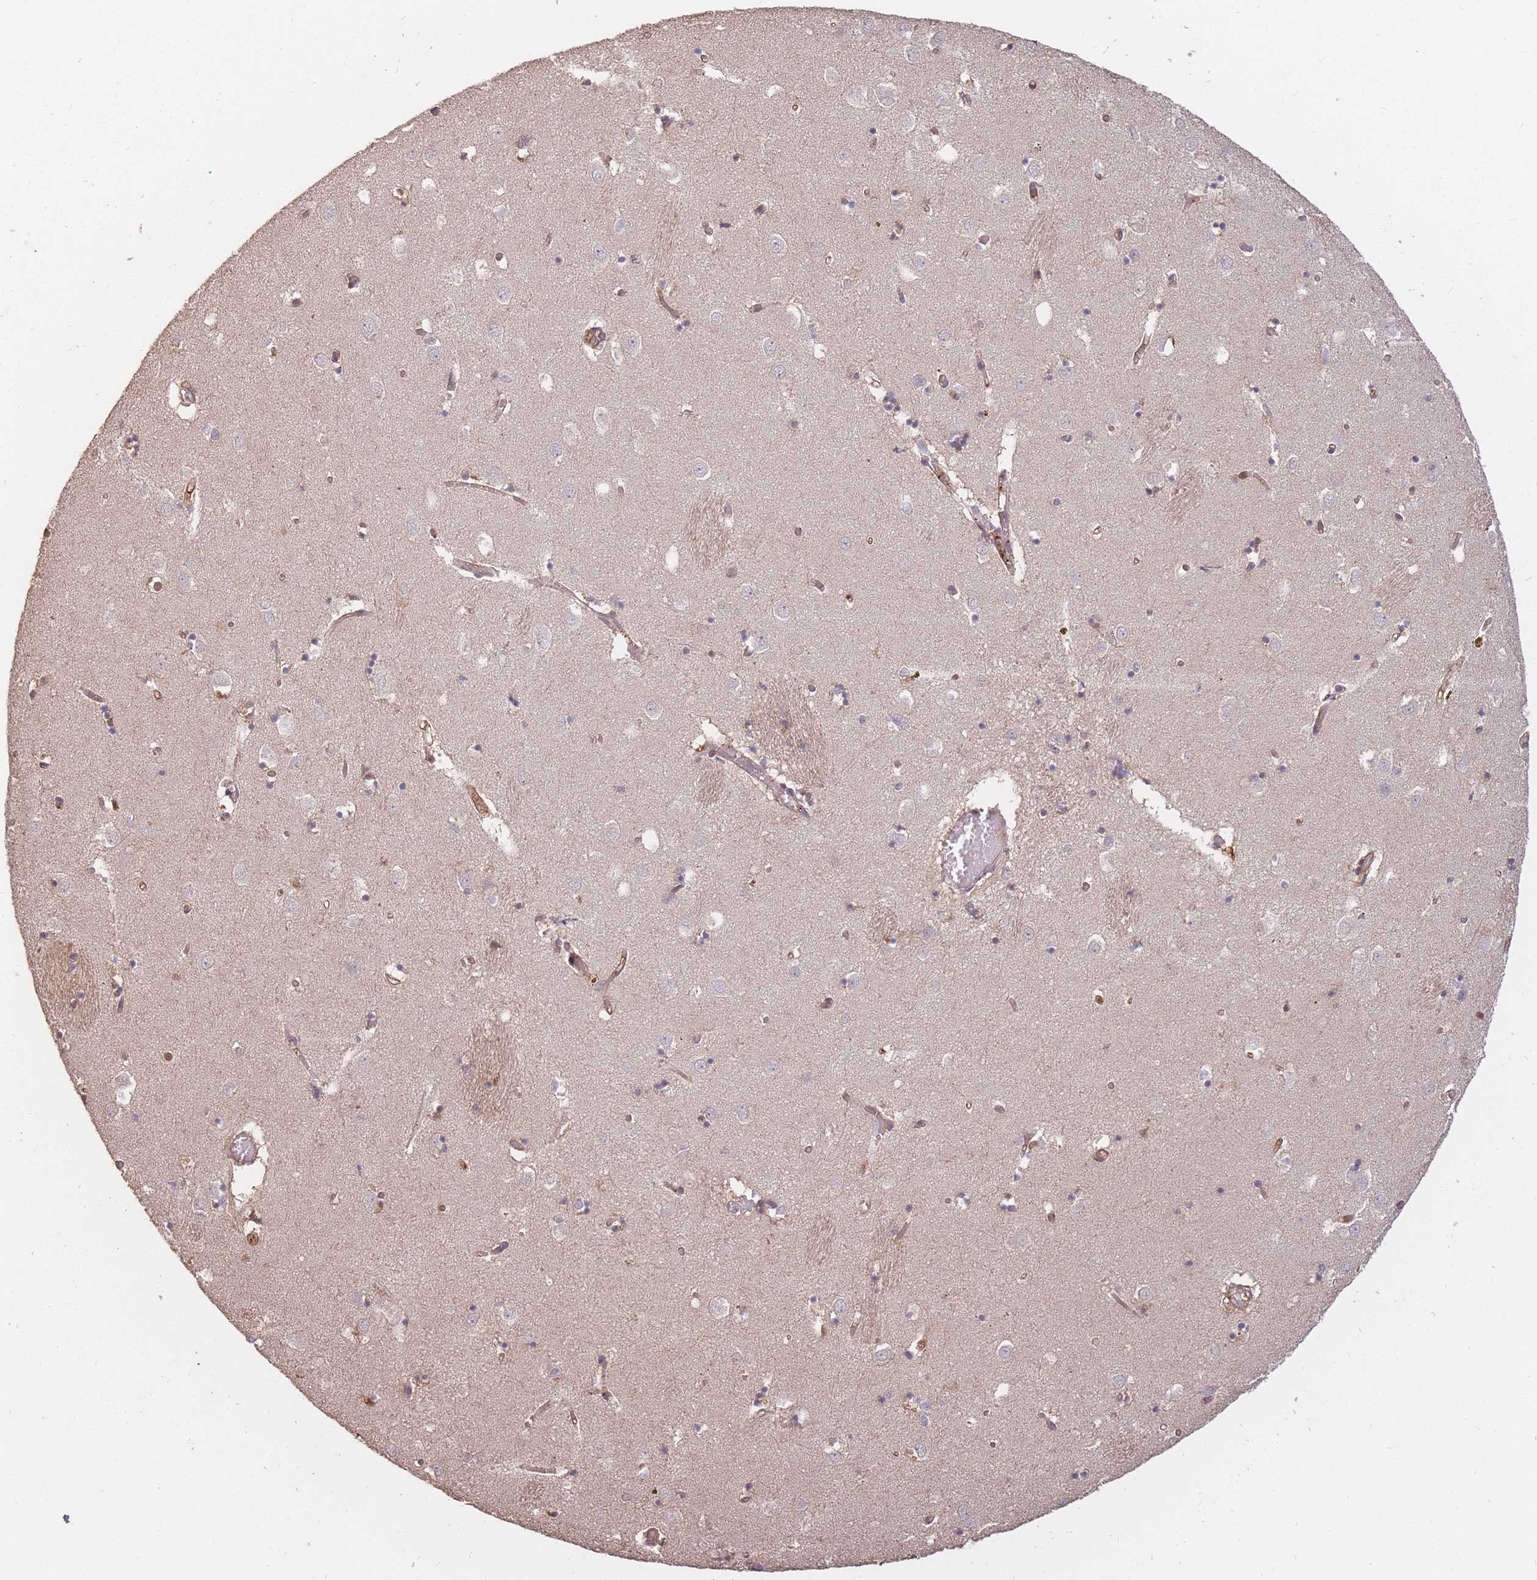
{"staining": {"intensity": "negative", "quantity": "none", "location": "none"}, "tissue": "caudate", "cell_type": "Glial cells", "image_type": "normal", "snomed": [{"axis": "morphology", "description": "Normal tissue, NOS"}, {"axis": "topography", "description": "Lateral ventricle wall"}], "caption": "Glial cells are negative for protein expression in normal human caudate. (DAB (3,3'-diaminobenzidine) immunohistochemistry (IHC) with hematoxylin counter stain).", "gene": "PLS3", "patient": {"sex": "male", "age": 70}}